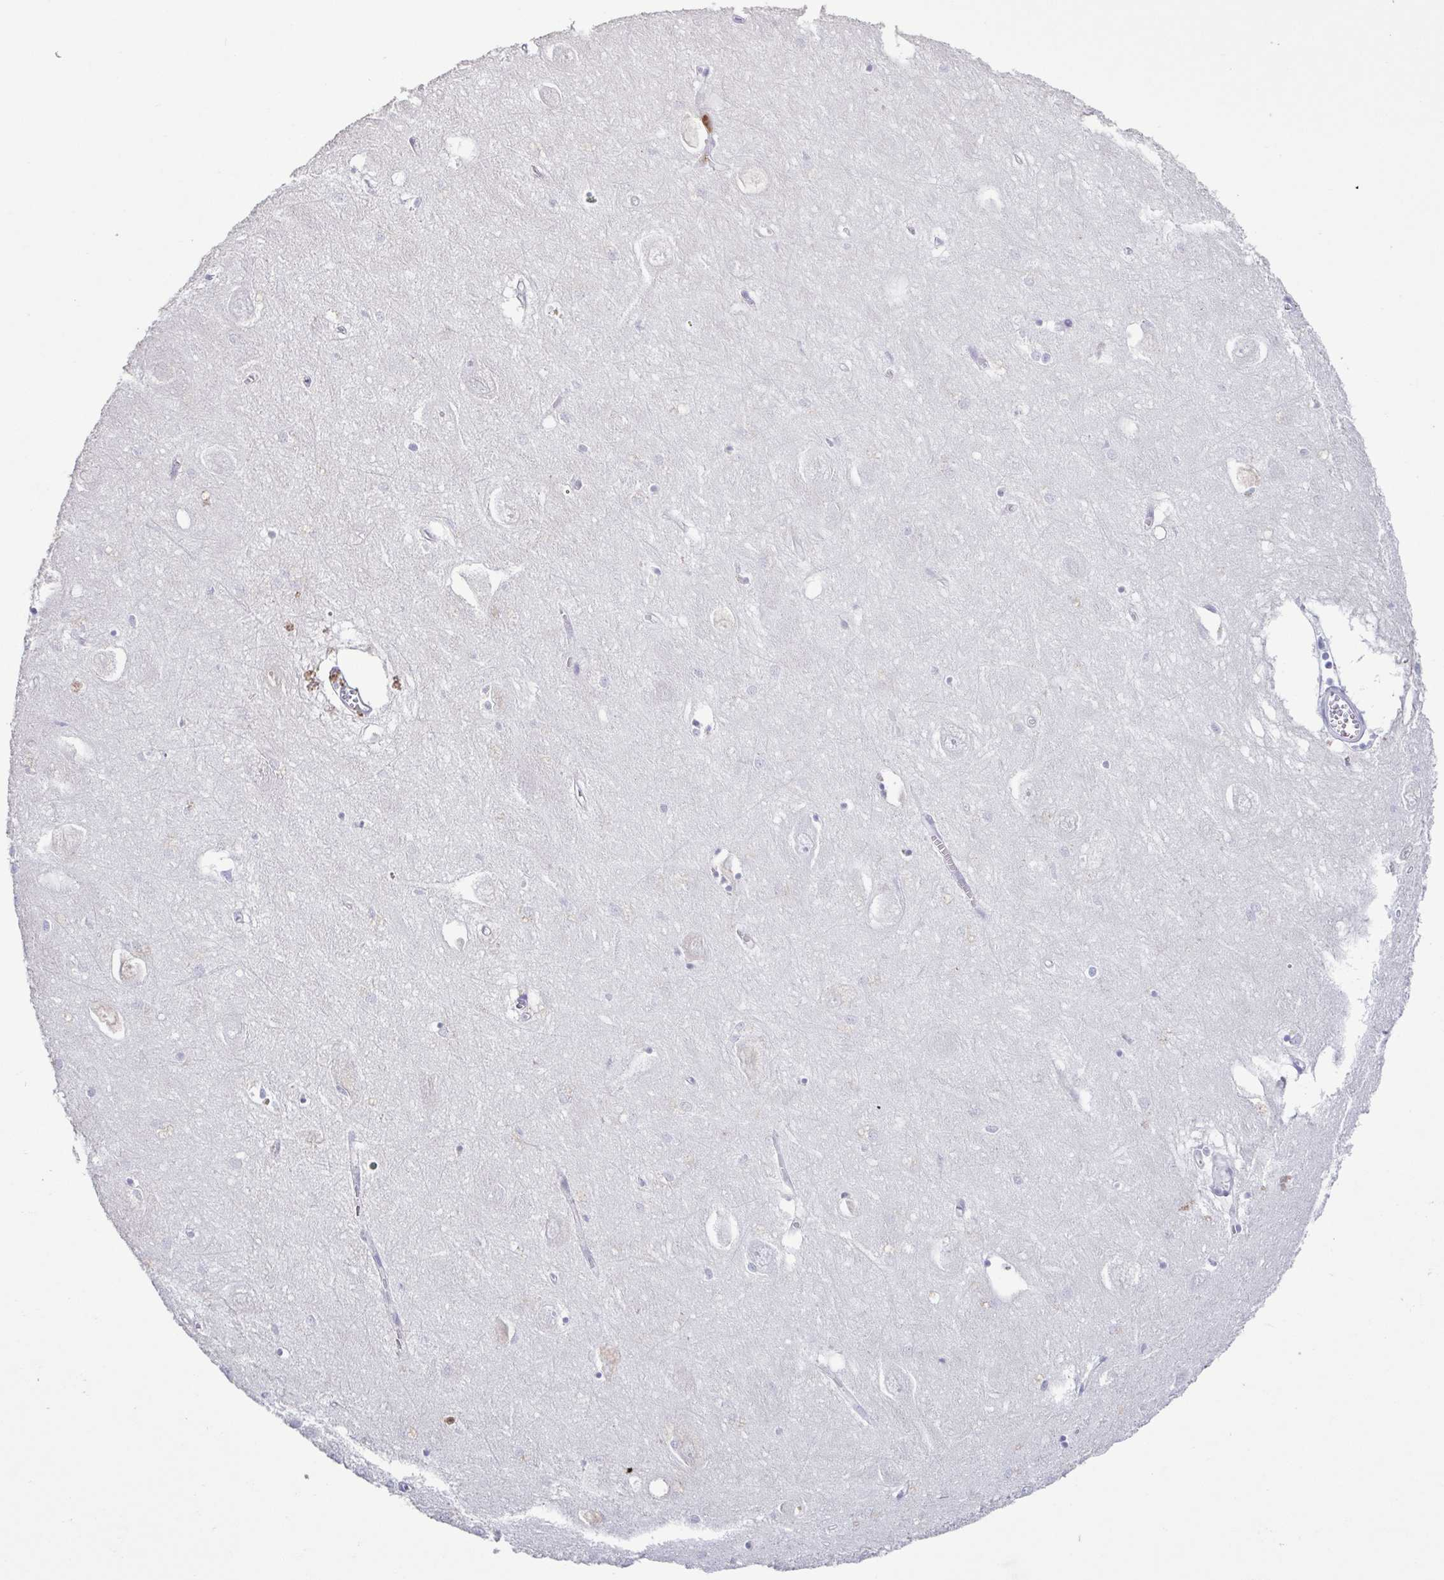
{"staining": {"intensity": "negative", "quantity": "none", "location": "none"}, "tissue": "hippocampus", "cell_type": "Glial cells", "image_type": "normal", "snomed": [{"axis": "morphology", "description": "Normal tissue, NOS"}, {"axis": "topography", "description": "Hippocampus"}], "caption": "Immunohistochemistry (IHC) histopathology image of benign hippocampus stained for a protein (brown), which displays no staining in glial cells.", "gene": "PGLYRP1", "patient": {"sex": "female", "age": 64}}